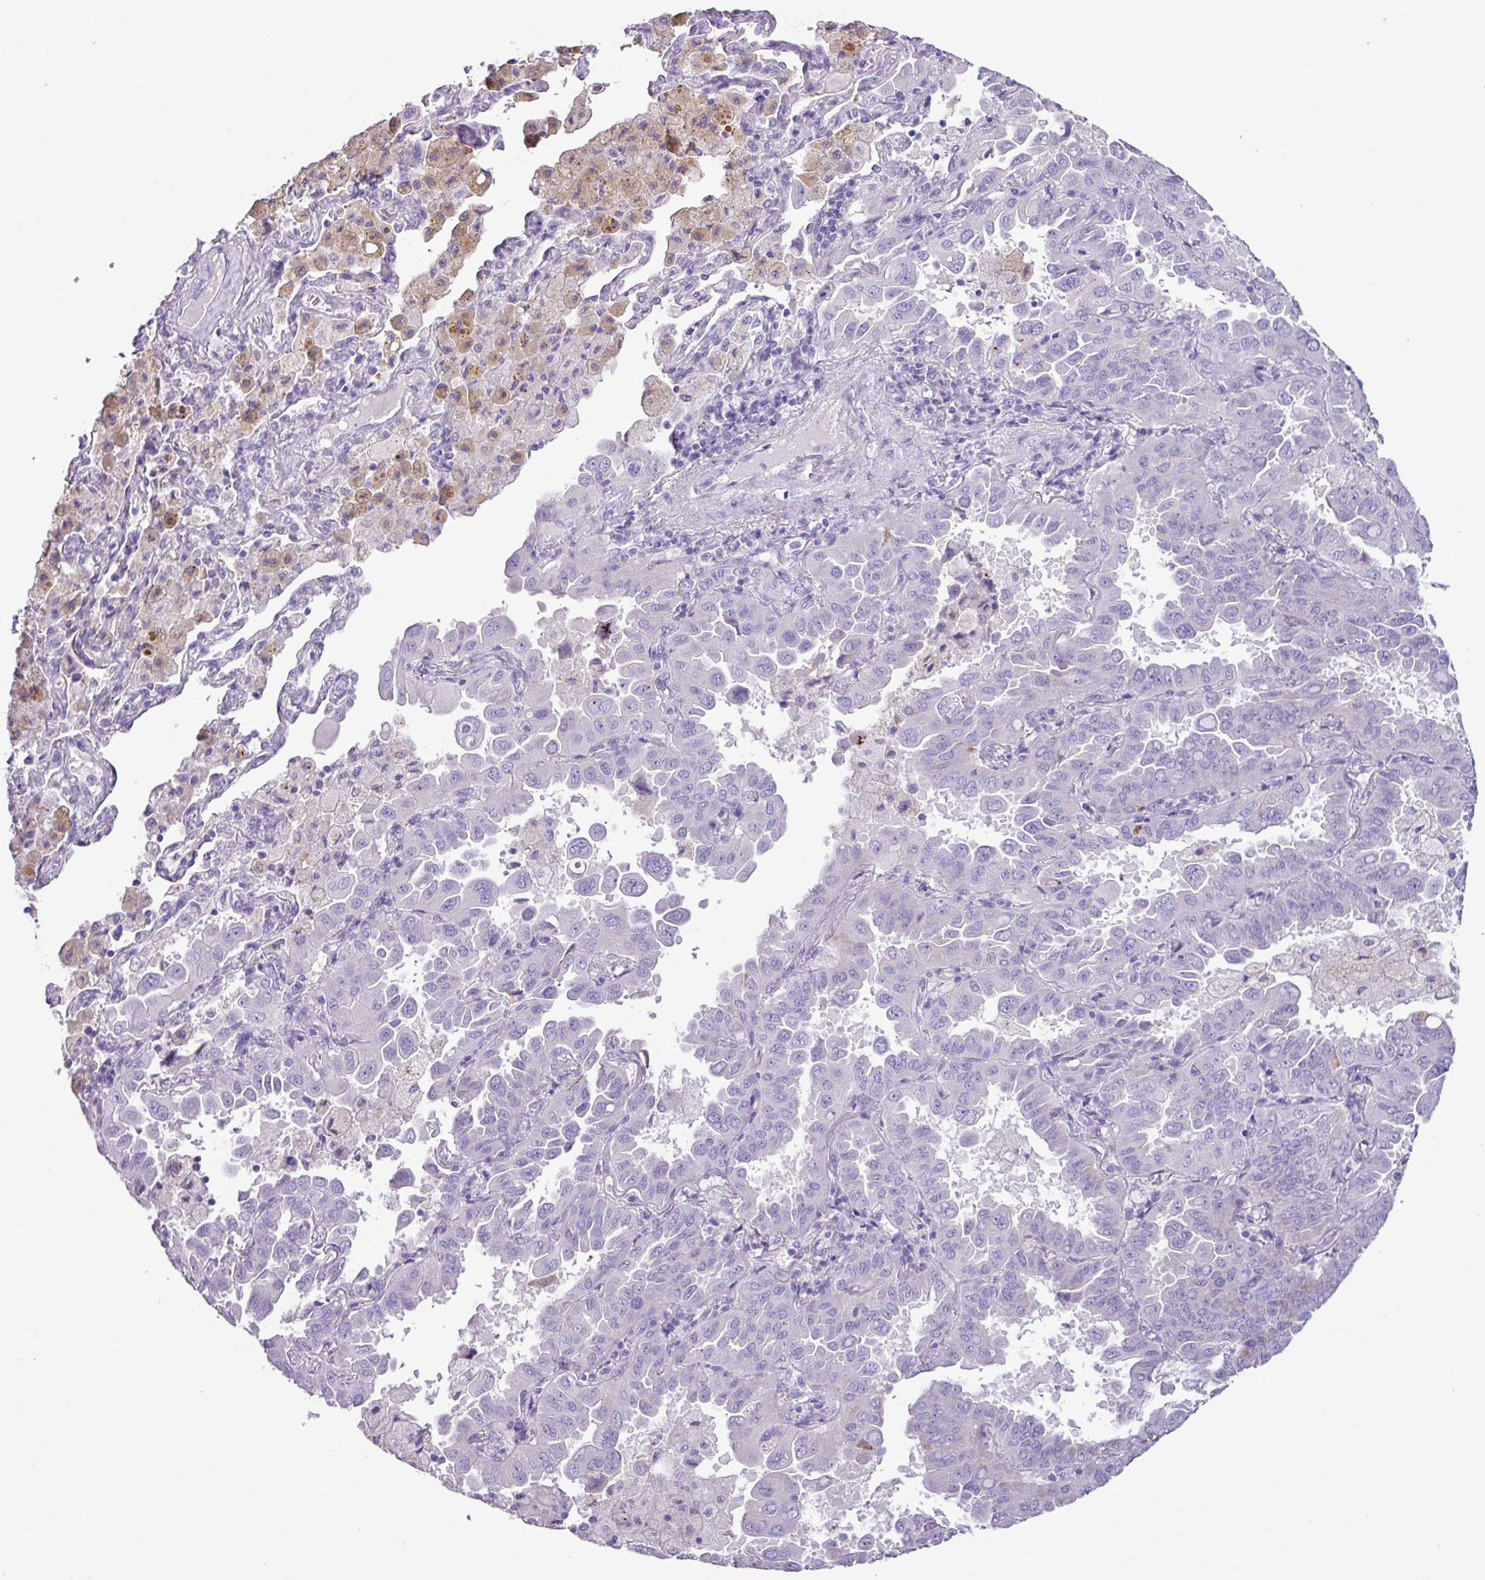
{"staining": {"intensity": "negative", "quantity": "none", "location": "none"}, "tissue": "lung cancer", "cell_type": "Tumor cells", "image_type": "cancer", "snomed": [{"axis": "morphology", "description": "Adenocarcinoma, NOS"}, {"axis": "topography", "description": "Lung"}], "caption": "This is an immunohistochemistry (IHC) photomicrograph of lung cancer (adenocarcinoma). There is no expression in tumor cells.", "gene": "CYSTM1", "patient": {"sex": "male", "age": 64}}